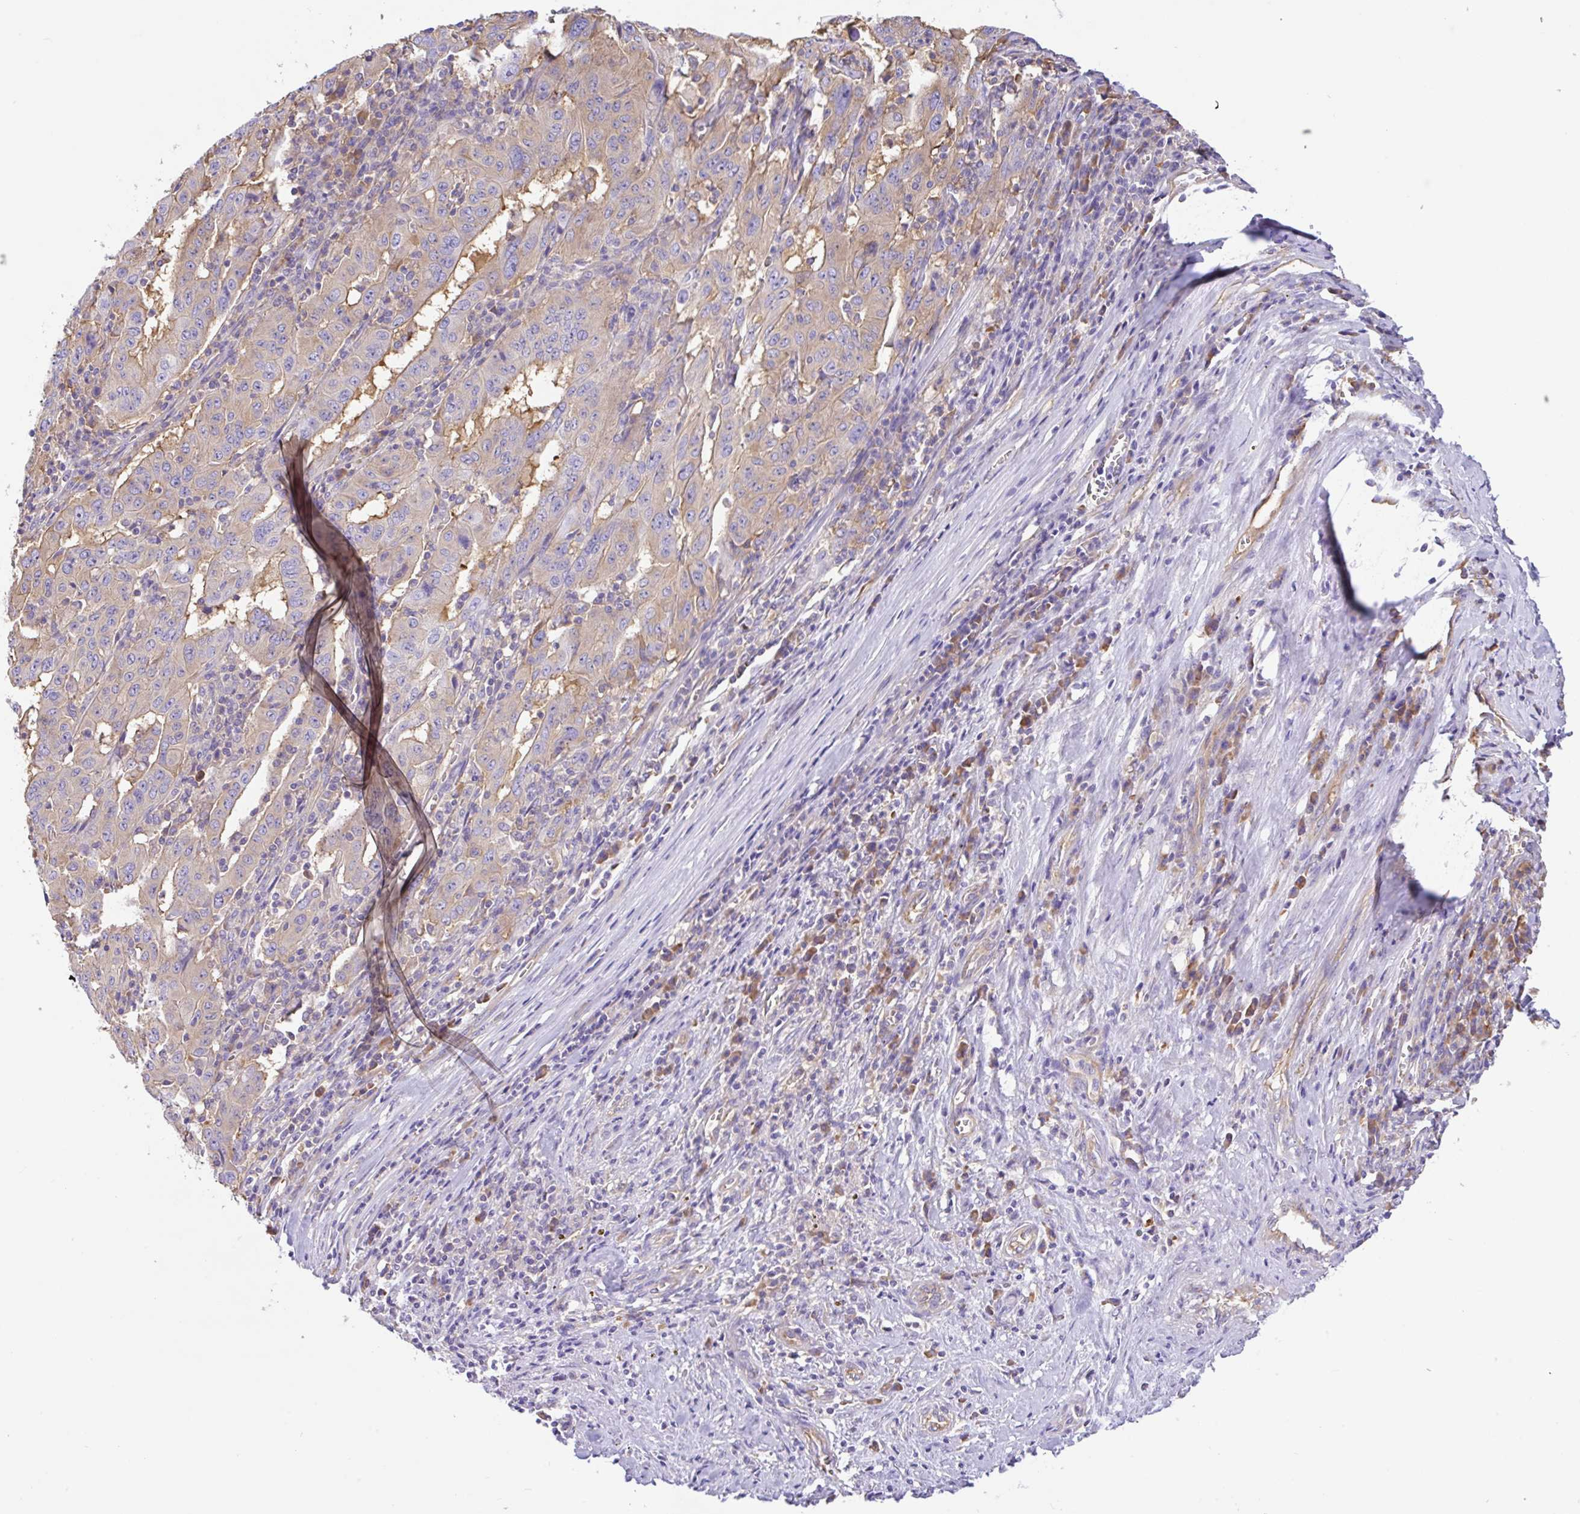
{"staining": {"intensity": "weak", "quantity": "25%-75%", "location": "cytoplasmic/membranous"}, "tissue": "pancreatic cancer", "cell_type": "Tumor cells", "image_type": "cancer", "snomed": [{"axis": "morphology", "description": "Adenocarcinoma, NOS"}, {"axis": "topography", "description": "Pancreas"}], "caption": "This photomicrograph demonstrates immunohistochemistry staining of human adenocarcinoma (pancreatic), with low weak cytoplasmic/membranous staining in about 25%-75% of tumor cells.", "gene": "GFPT2", "patient": {"sex": "male", "age": 63}}